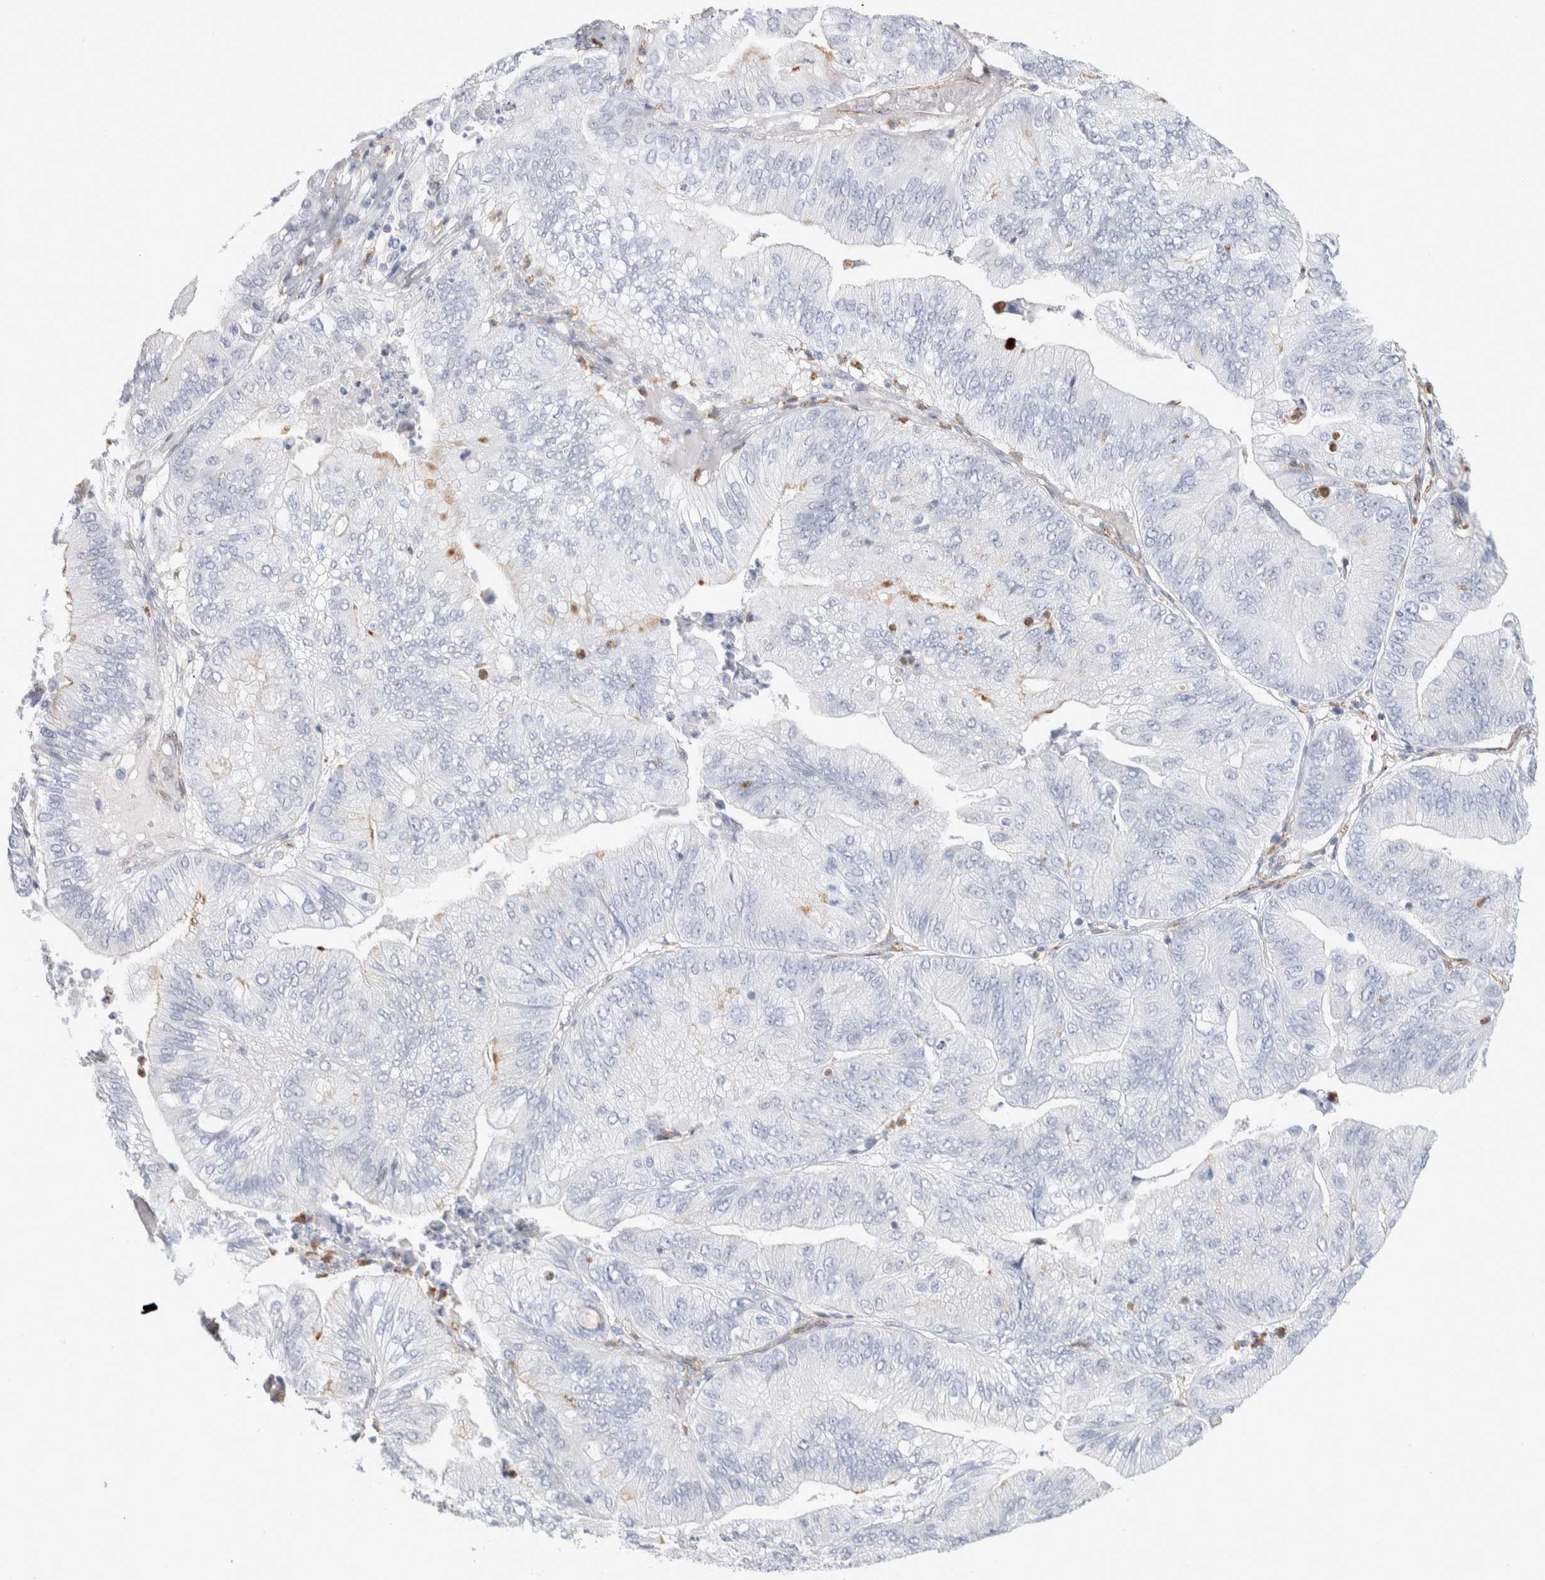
{"staining": {"intensity": "negative", "quantity": "none", "location": "none"}, "tissue": "ovarian cancer", "cell_type": "Tumor cells", "image_type": "cancer", "snomed": [{"axis": "morphology", "description": "Cystadenocarcinoma, mucinous, NOS"}, {"axis": "topography", "description": "Ovary"}], "caption": "The micrograph shows no significant staining in tumor cells of ovarian cancer (mucinous cystadenocarcinoma).", "gene": "SEPTIN4", "patient": {"sex": "female", "age": 61}}